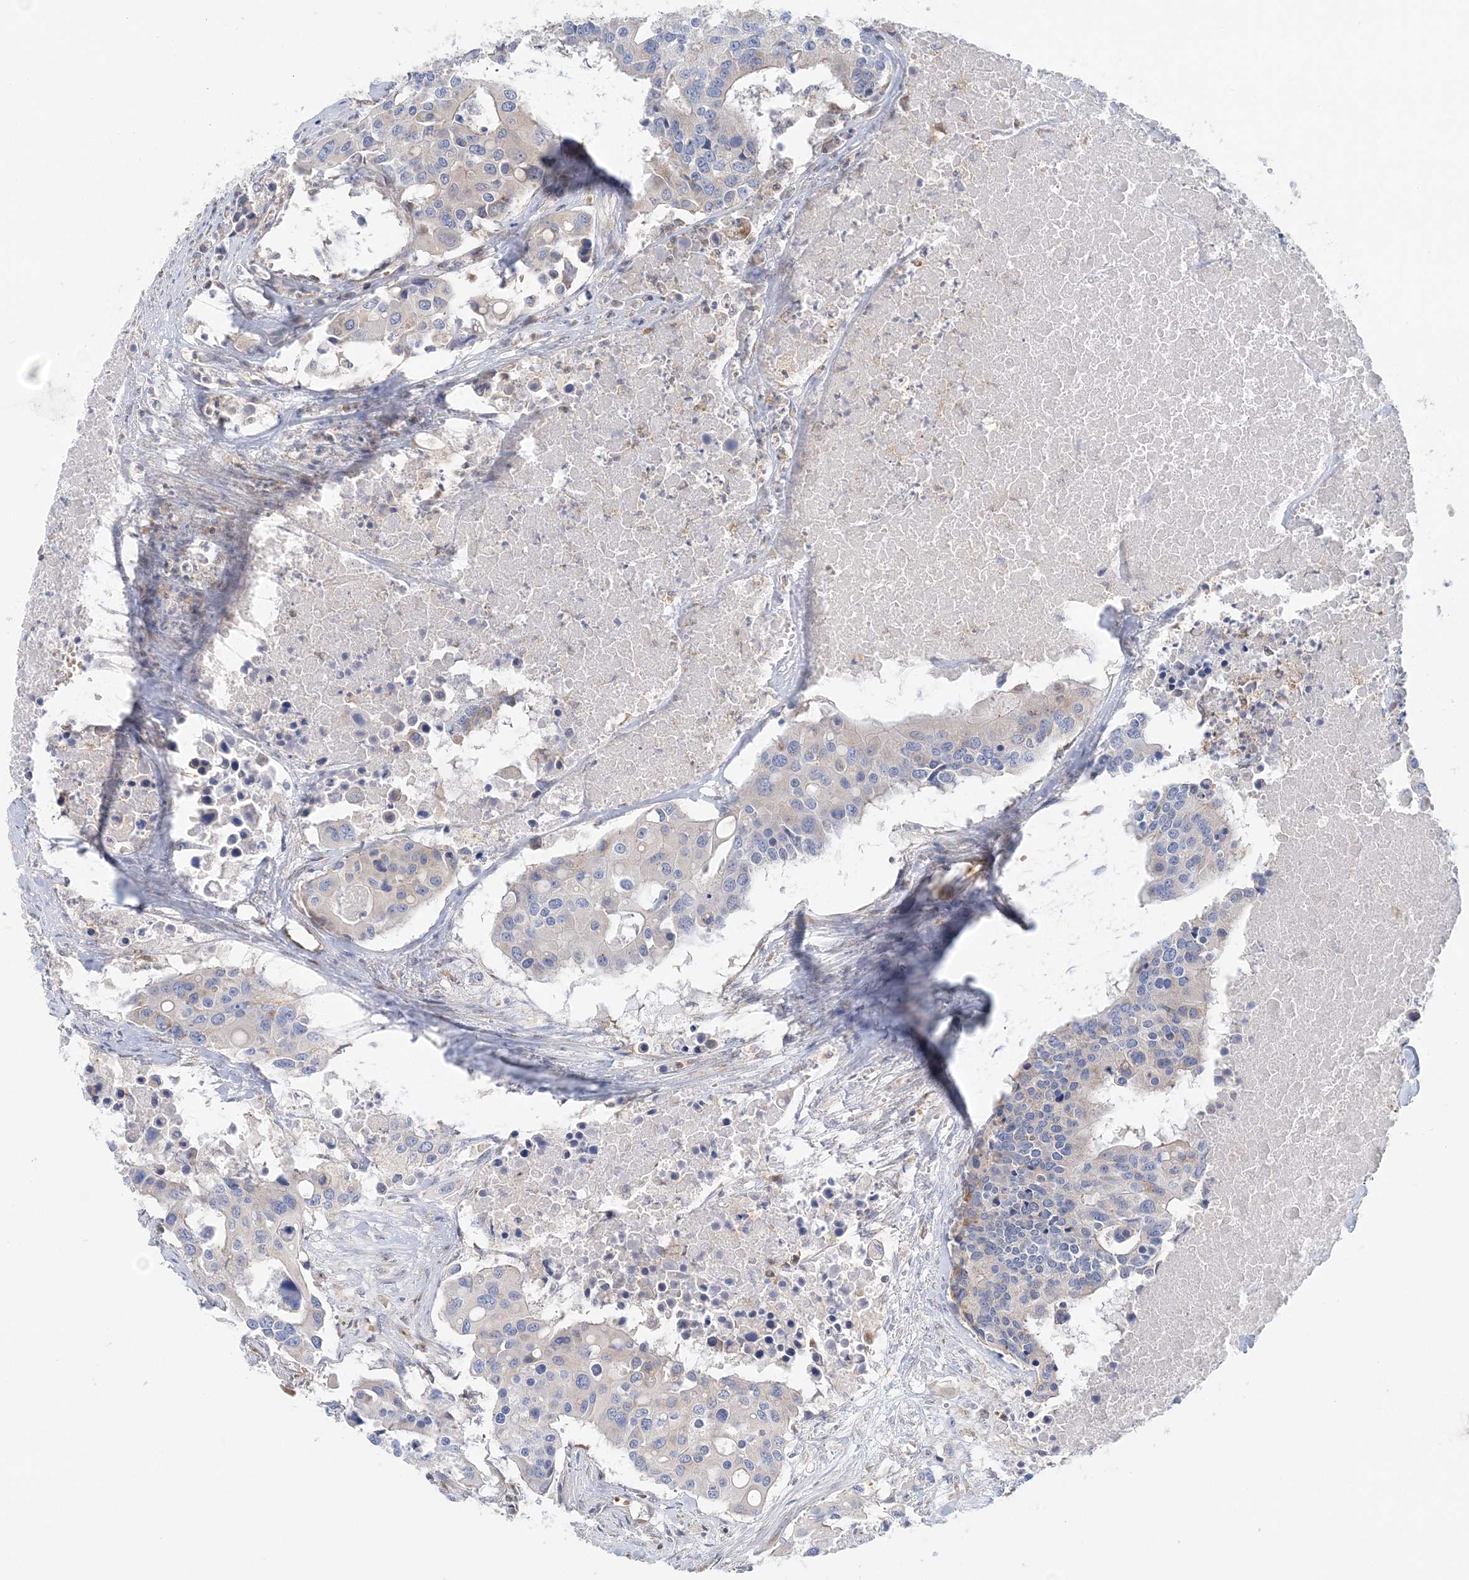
{"staining": {"intensity": "negative", "quantity": "none", "location": "none"}, "tissue": "colorectal cancer", "cell_type": "Tumor cells", "image_type": "cancer", "snomed": [{"axis": "morphology", "description": "Adenocarcinoma, NOS"}, {"axis": "topography", "description": "Colon"}], "caption": "High magnification brightfield microscopy of colorectal cancer stained with DAB (3,3'-diaminobenzidine) (brown) and counterstained with hematoxylin (blue): tumor cells show no significant staining. Brightfield microscopy of immunohistochemistry stained with DAB (3,3'-diaminobenzidine) (brown) and hematoxylin (blue), captured at high magnification.", "gene": "FAM114A2", "patient": {"sex": "male", "age": 77}}